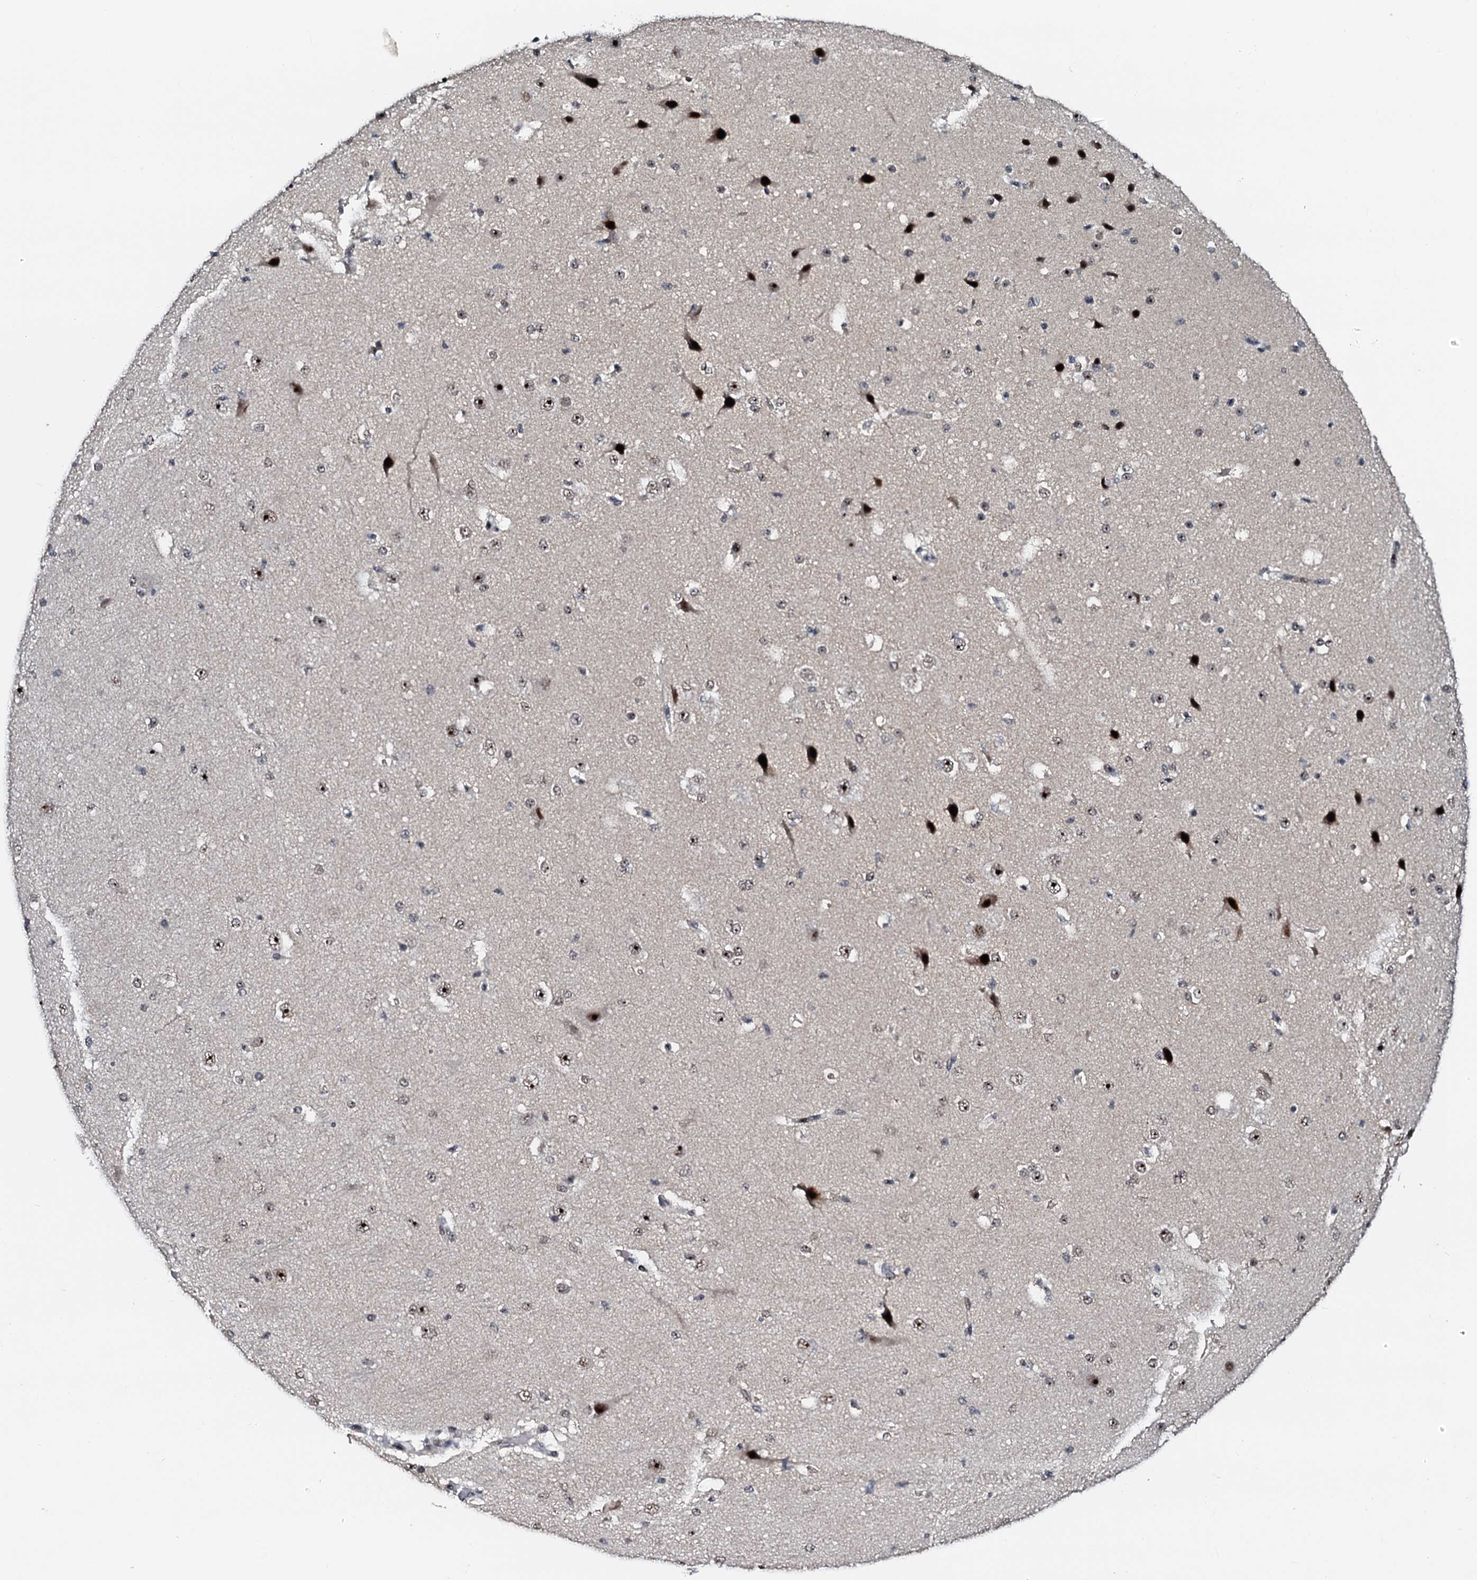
{"staining": {"intensity": "moderate", "quantity": ">75%", "location": "nuclear"}, "tissue": "cerebral cortex", "cell_type": "Endothelial cells", "image_type": "normal", "snomed": [{"axis": "morphology", "description": "Normal tissue, NOS"}, {"axis": "morphology", "description": "Developmental malformation"}, {"axis": "topography", "description": "Cerebral cortex"}], "caption": "IHC photomicrograph of unremarkable human cerebral cortex stained for a protein (brown), which exhibits medium levels of moderate nuclear expression in about >75% of endothelial cells.", "gene": "NEUROG3", "patient": {"sex": "female", "age": 30}}